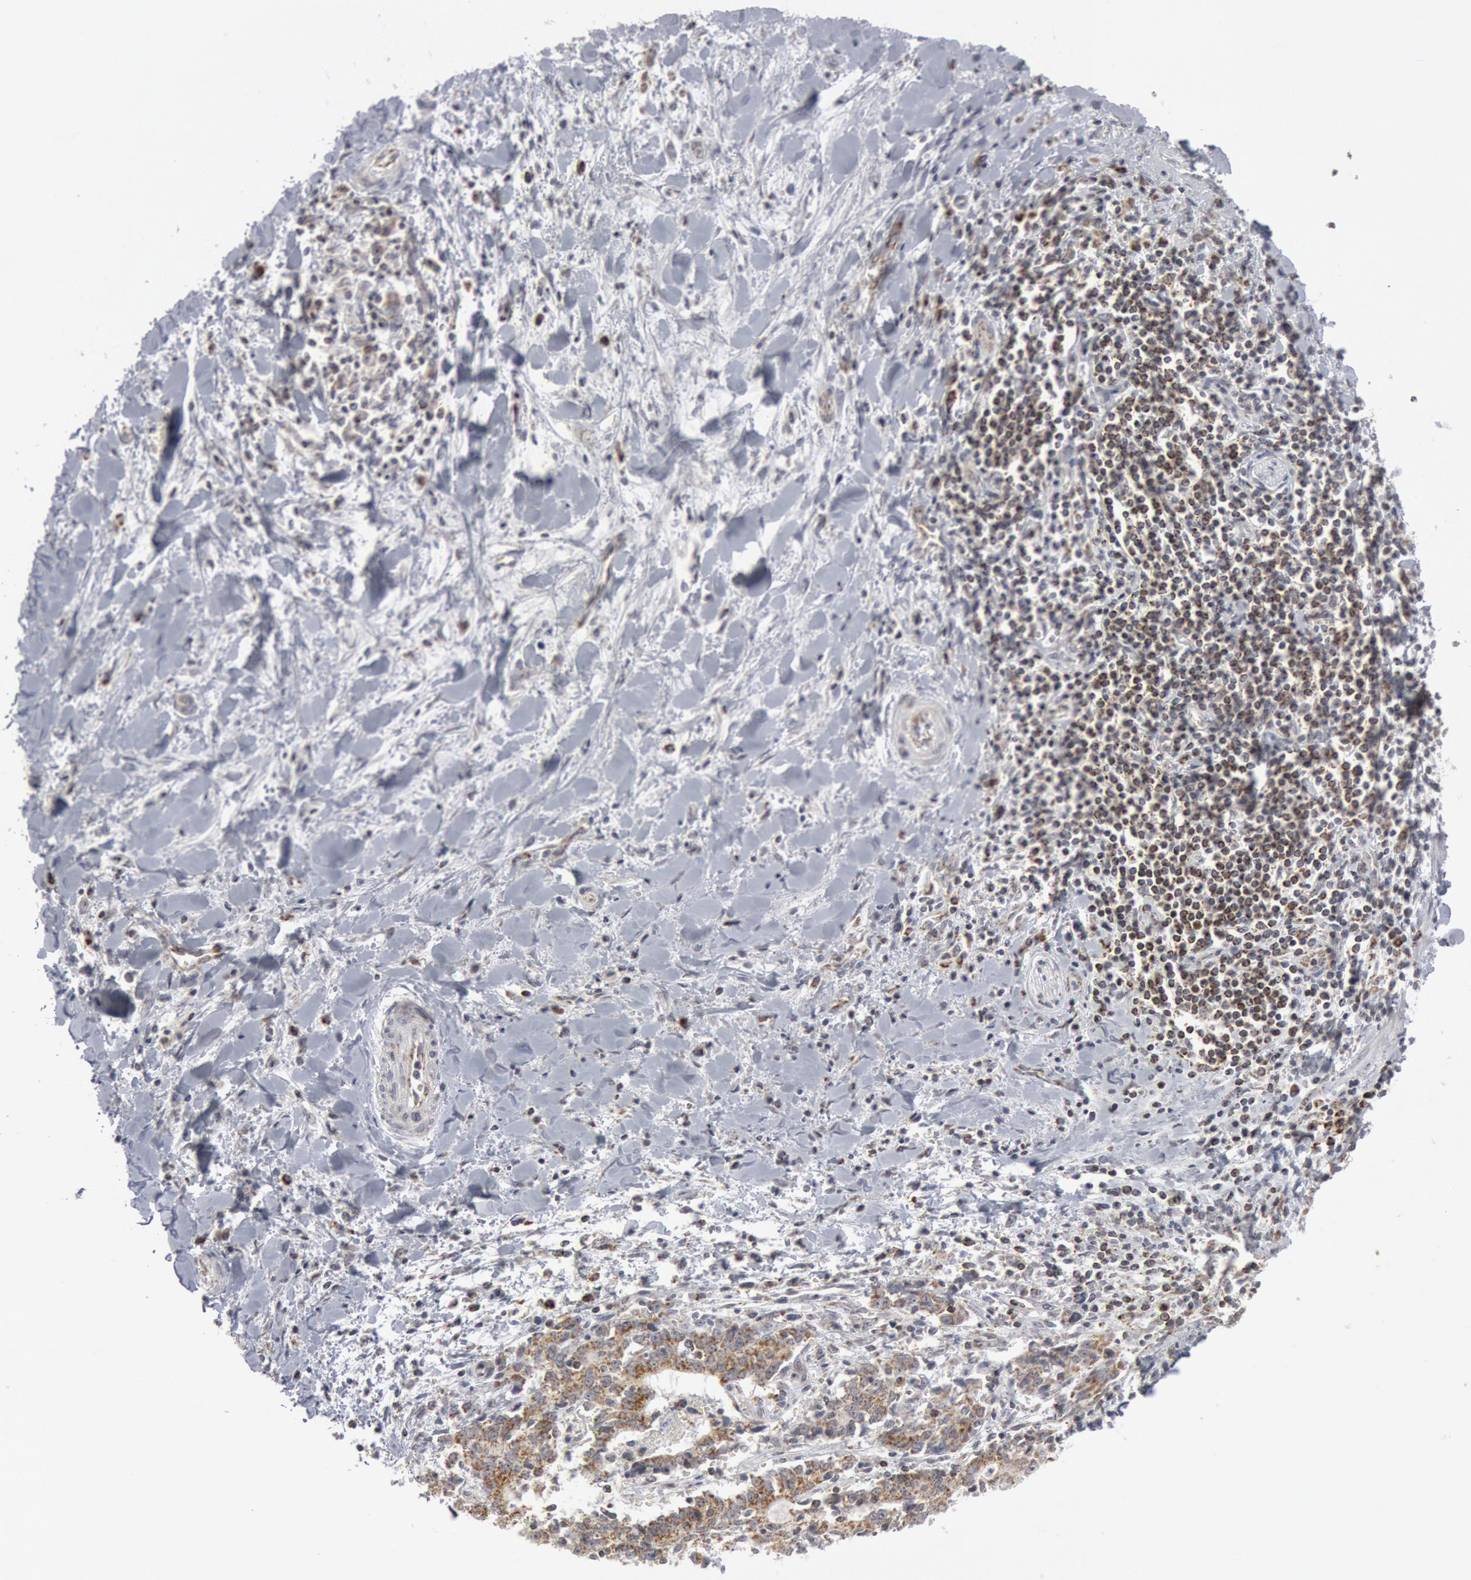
{"staining": {"intensity": "weak", "quantity": "25%-75%", "location": "cytoplasmic/membranous"}, "tissue": "liver cancer", "cell_type": "Tumor cells", "image_type": "cancer", "snomed": [{"axis": "morphology", "description": "Cholangiocarcinoma"}, {"axis": "topography", "description": "Liver"}], "caption": "High-magnification brightfield microscopy of liver cancer stained with DAB (3,3'-diaminobenzidine) (brown) and counterstained with hematoxylin (blue). tumor cells exhibit weak cytoplasmic/membranous staining is appreciated in about25%-75% of cells.", "gene": "CASP9", "patient": {"sex": "male", "age": 57}}